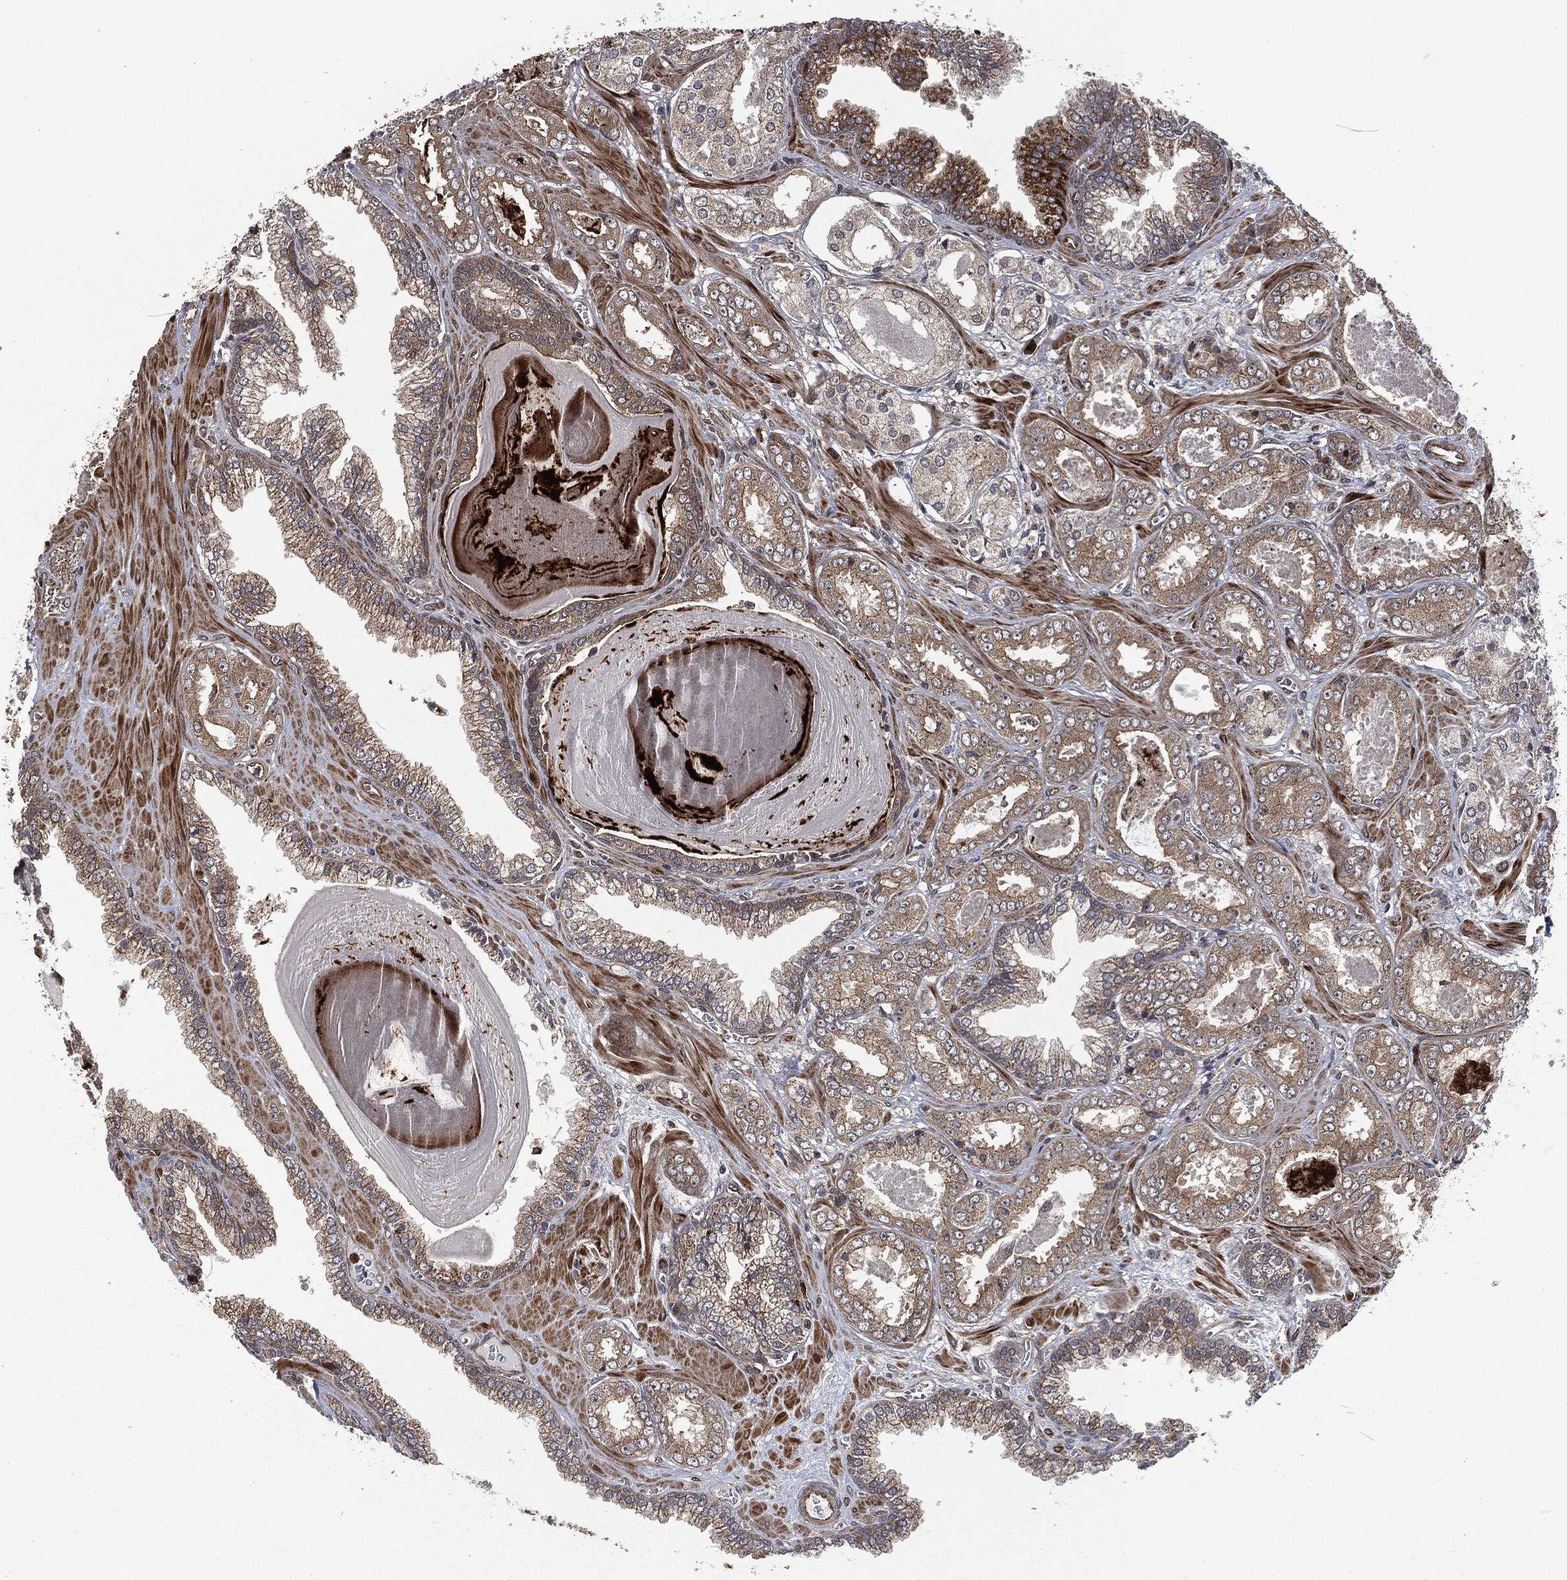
{"staining": {"intensity": "weak", "quantity": ">75%", "location": "cytoplasmic/membranous"}, "tissue": "prostate cancer", "cell_type": "Tumor cells", "image_type": "cancer", "snomed": [{"axis": "morphology", "description": "Adenocarcinoma, NOS"}, {"axis": "topography", "description": "Prostate"}], "caption": "The image exhibits staining of prostate cancer, revealing weak cytoplasmic/membranous protein expression (brown color) within tumor cells.", "gene": "CMPK2", "patient": {"sex": "male", "age": 56}}